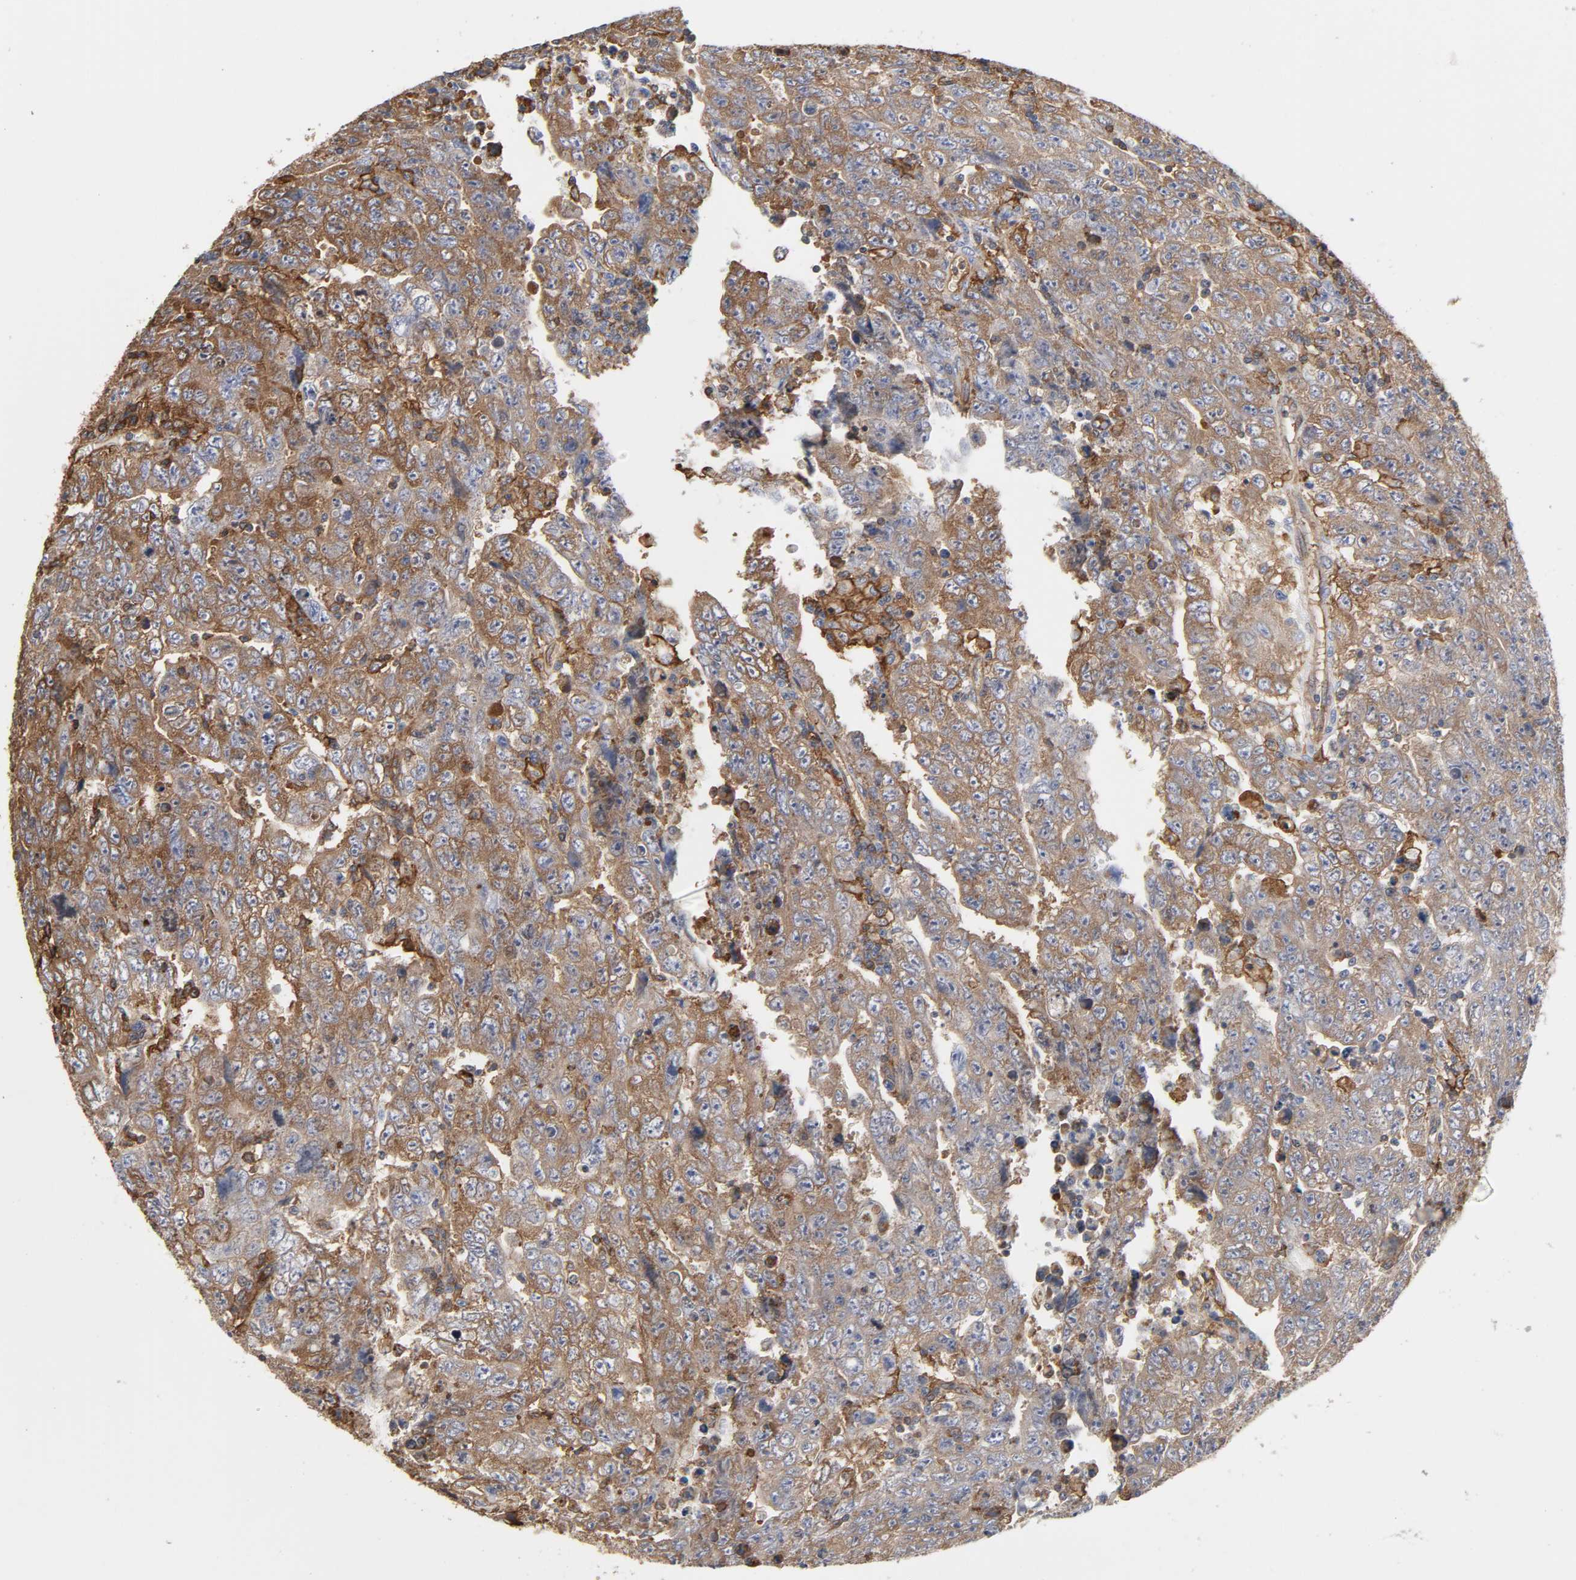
{"staining": {"intensity": "moderate", "quantity": ">75%", "location": "cytoplasmic/membranous"}, "tissue": "testis cancer", "cell_type": "Tumor cells", "image_type": "cancer", "snomed": [{"axis": "morphology", "description": "Carcinoma, Embryonal, NOS"}, {"axis": "topography", "description": "Testis"}], "caption": "Protein analysis of testis cancer (embryonal carcinoma) tissue shows moderate cytoplasmic/membranous expression in about >75% of tumor cells. The protein of interest is stained brown, and the nuclei are stained in blue (DAB IHC with brightfield microscopy, high magnification).", "gene": "ANXA2", "patient": {"sex": "male", "age": 28}}